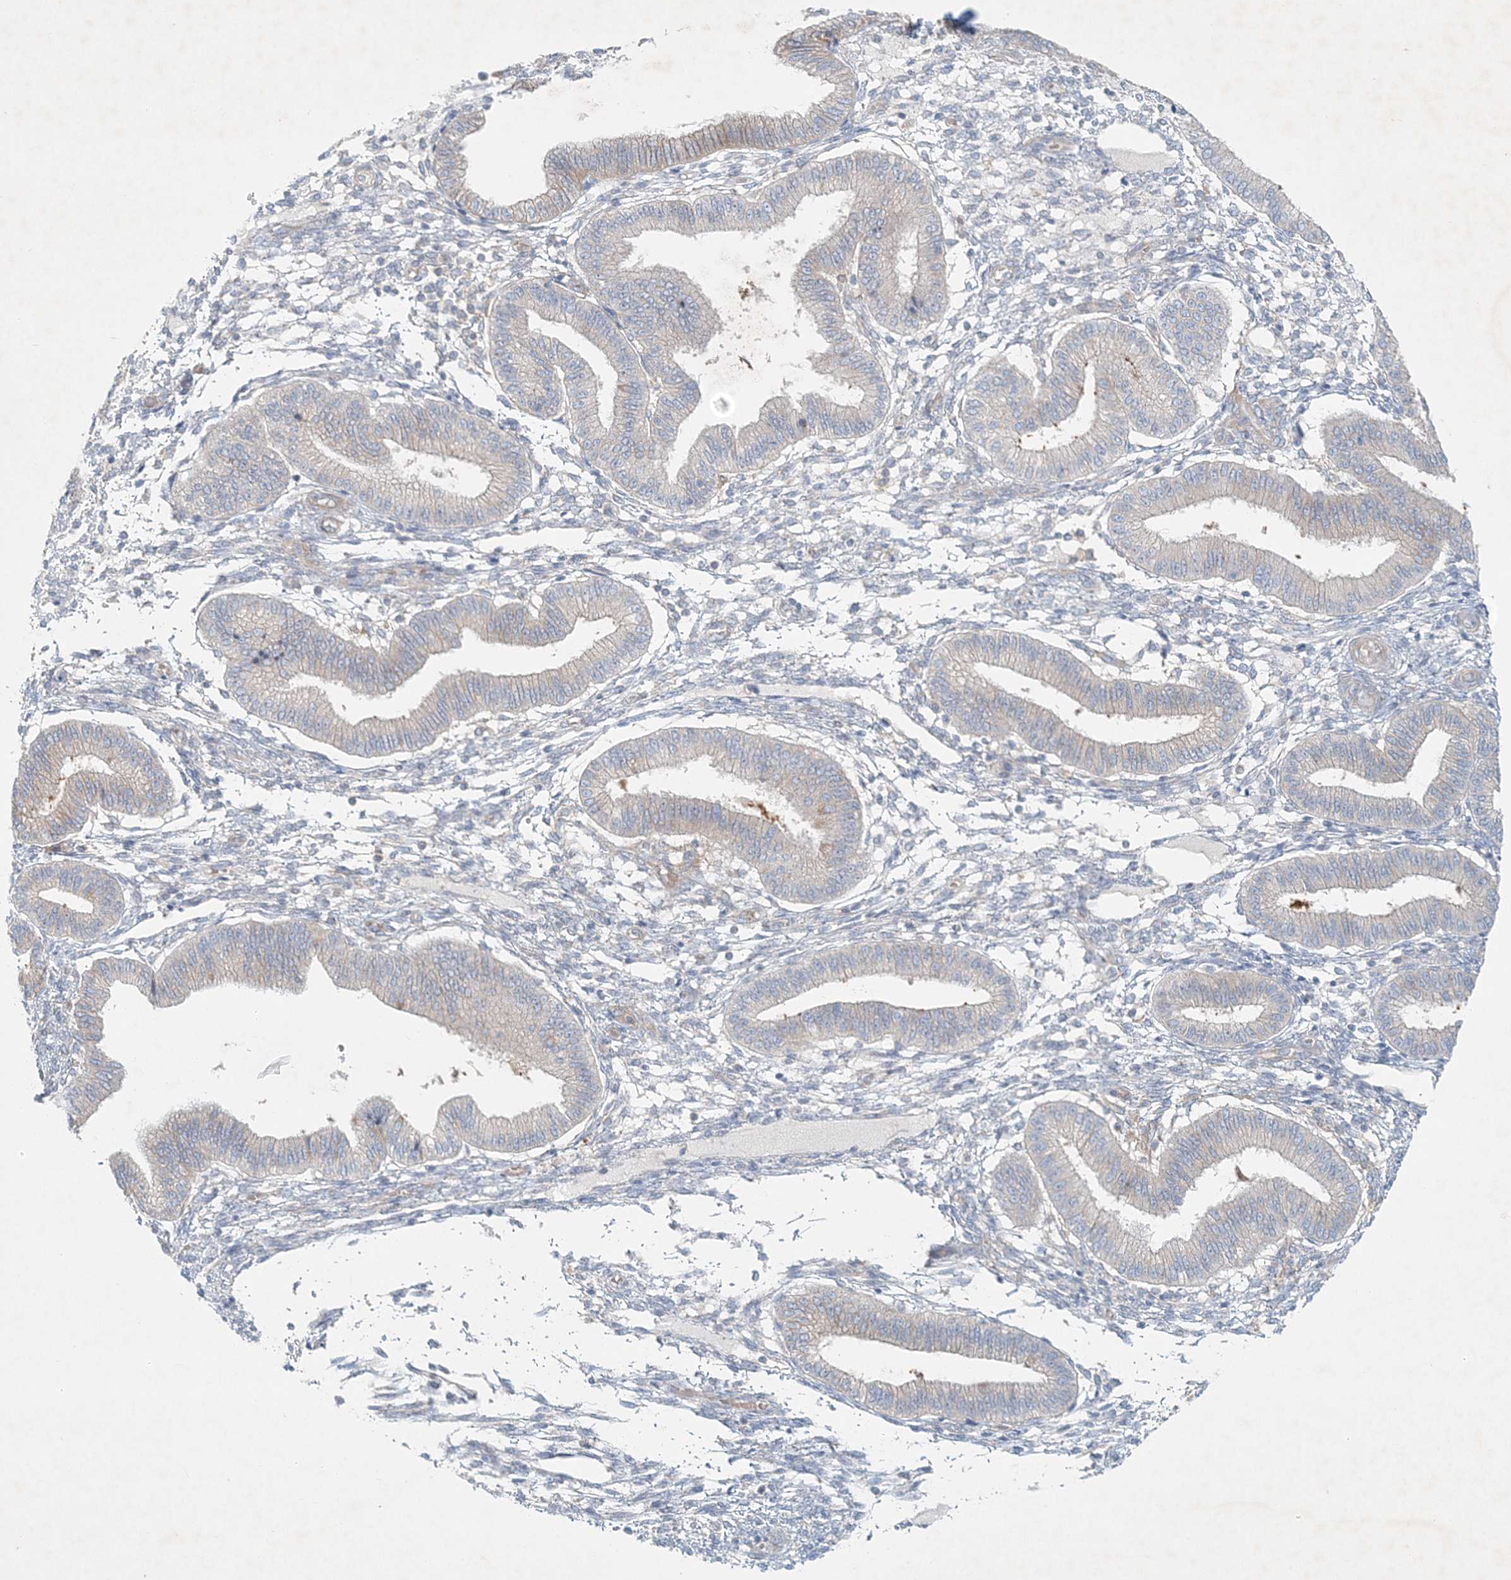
{"staining": {"intensity": "negative", "quantity": "none", "location": "none"}, "tissue": "endometrium", "cell_type": "Cells in endometrial stroma", "image_type": "normal", "snomed": [{"axis": "morphology", "description": "Normal tissue, NOS"}, {"axis": "topography", "description": "Endometrium"}], "caption": "A micrograph of endometrium stained for a protein displays no brown staining in cells in endometrial stroma. The staining was performed using DAB to visualize the protein expression in brown, while the nuclei were stained in blue with hematoxylin (Magnification: 20x).", "gene": "STK11IP", "patient": {"sex": "female", "age": 39}}